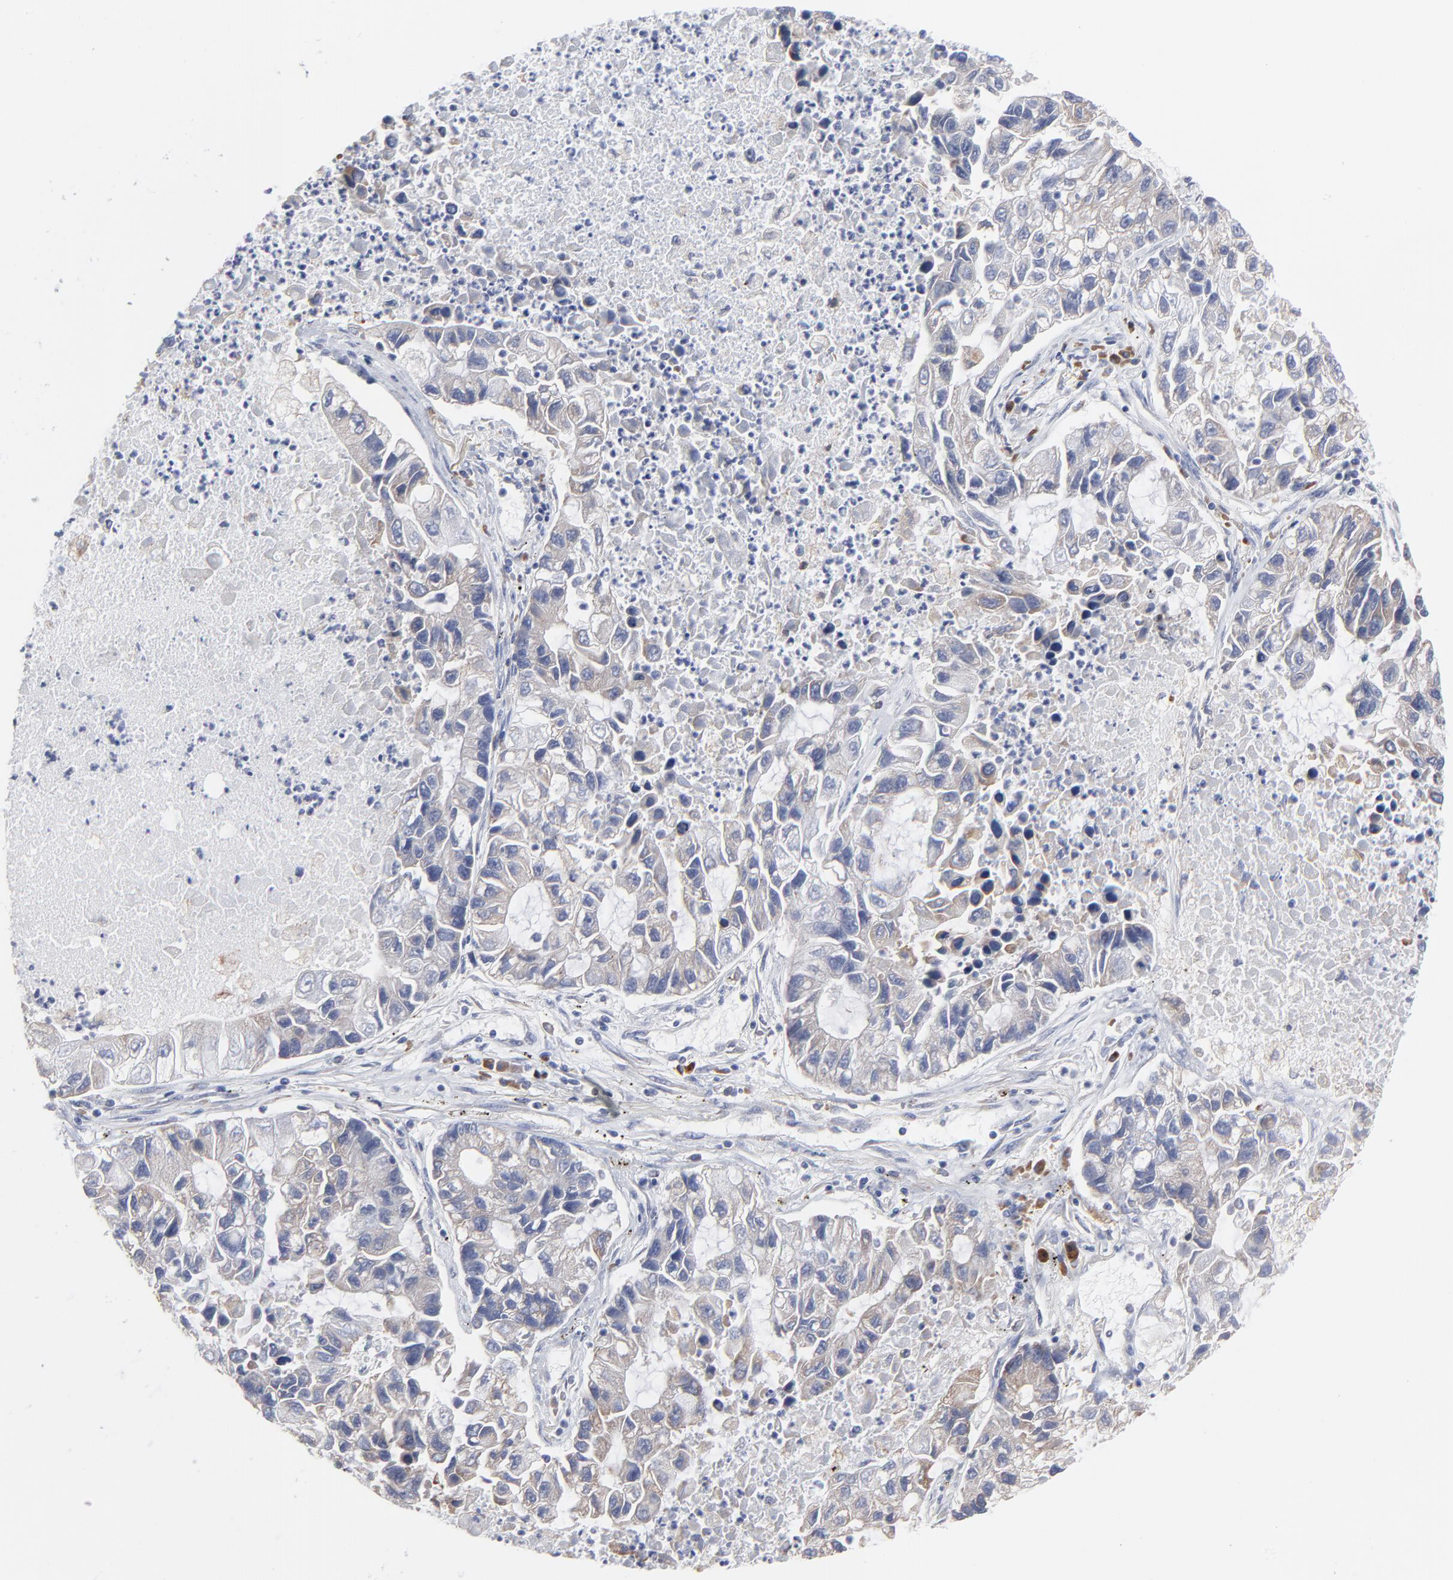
{"staining": {"intensity": "weak", "quantity": ">75%", "location": "cytoplasmic/membranous"}, "tissue": "lung cancer", "cell_type": "Tumor cells", "image_type": "cancer", "snomed": [{"axis": "morphology", "description": "Adenocarcinoma, NOS"}, {"axis": "topography", "description": "Lung"}], "caption": "The photomicrograph exhibits immunohistochemical staining of lung cancer (adenocarcinoma). There is weak cytoplasmic/membranous expression is identified in about >75% of tumor cells.", "gene": "TRIM22", "patient": {"sex": "female", "age": 51}}